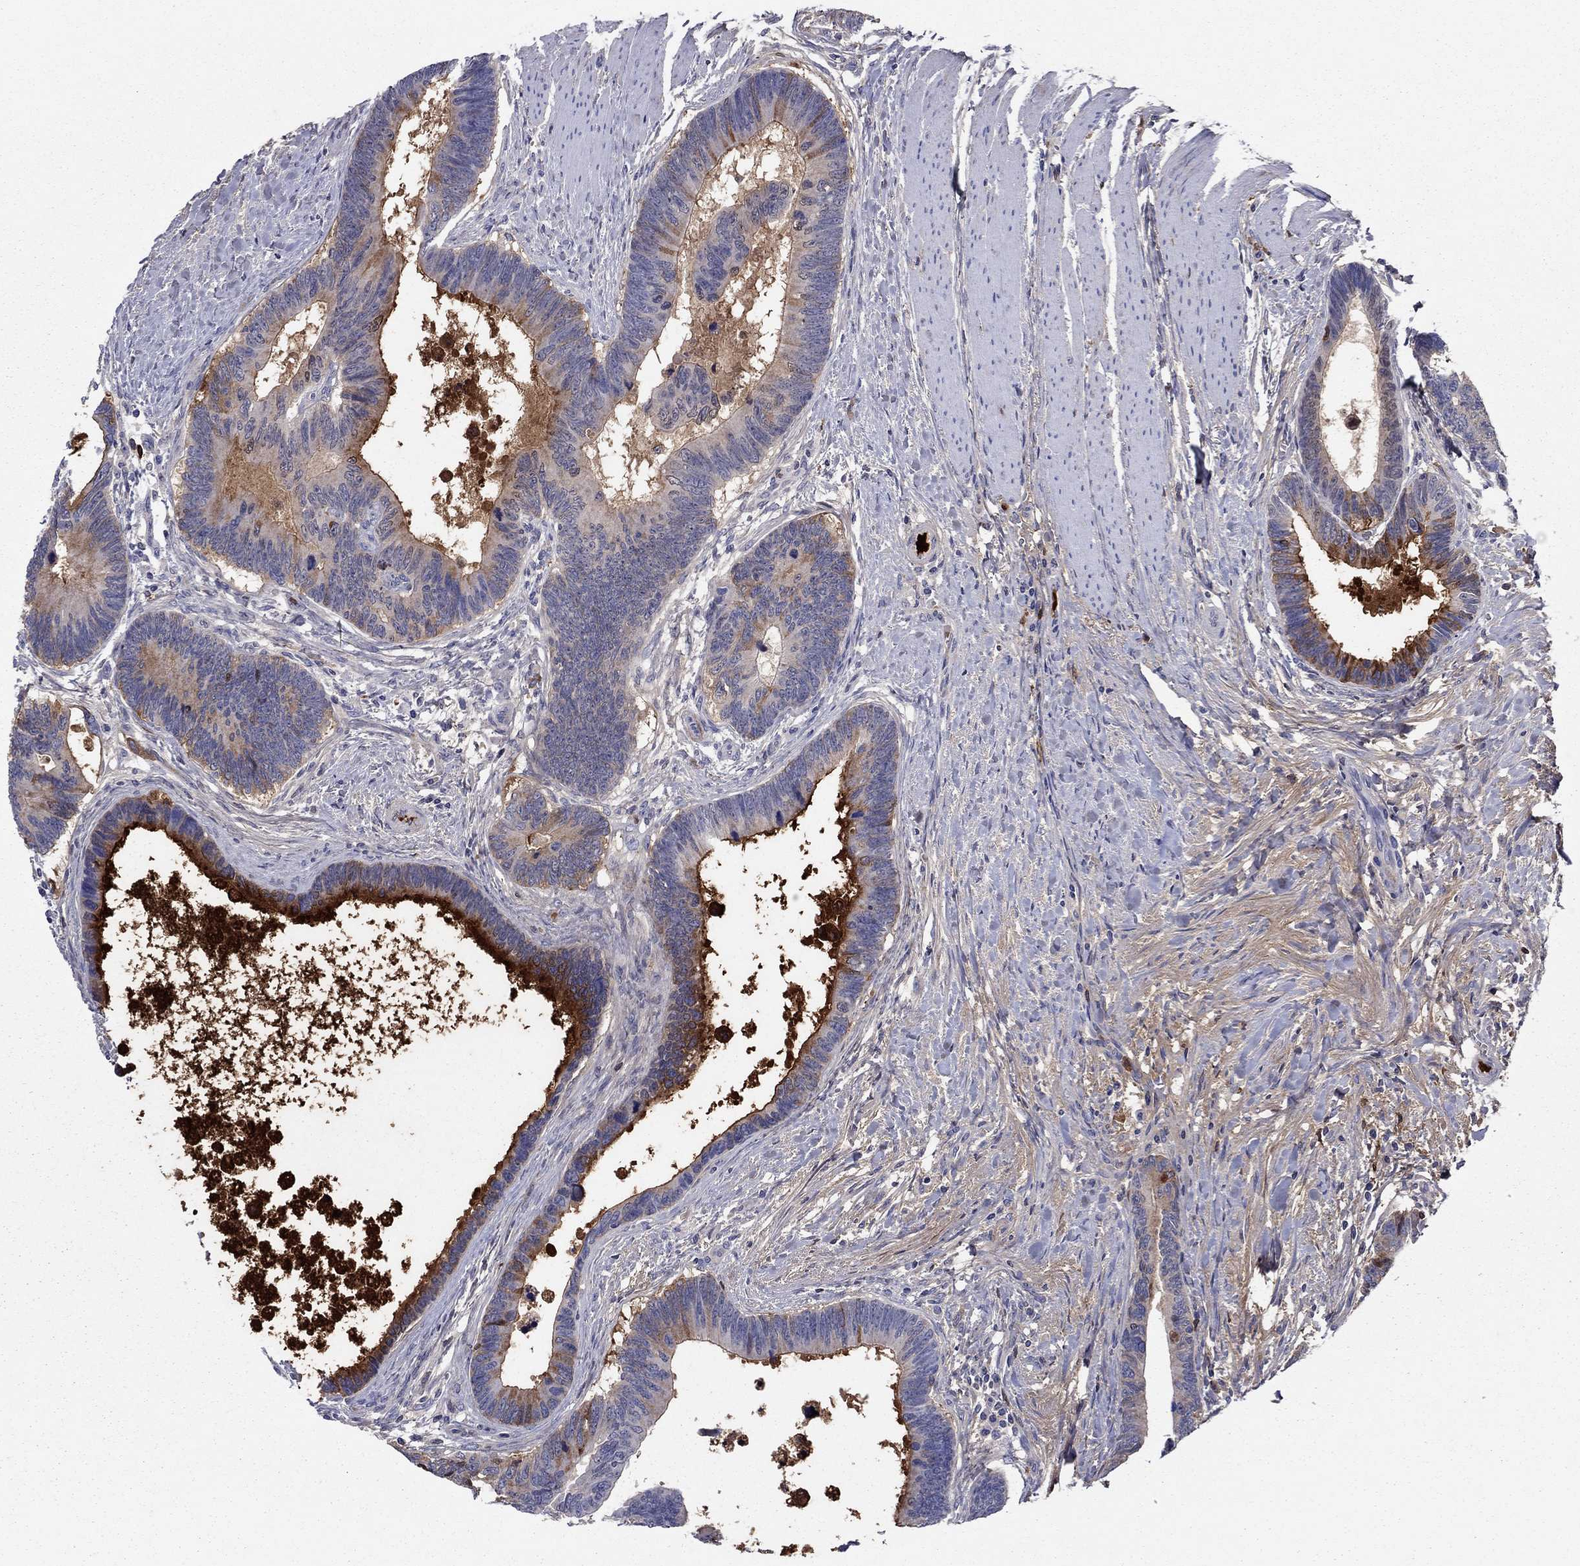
{"staining": {"intensity": "moderate", "quantity": "<25%", "location": "cytoplasmic/membranous"}, "tissue": "colorectal cancer", "cell_type": "Tumor cells", "image_type": "cancer", "snomed": [{"axis": "morphology", "description": "Adenocarcinoma, NOS"}, {"axis": "topography", "description": "Colon"}], "caption": "A brown stain labels moderate cytoplasmic/membranous positivity of a protein in human colorectal cancer (adenocarcinoma) tumor cells.", "gene": "HPX", "patient": {"sex": "female", "age": 77}}